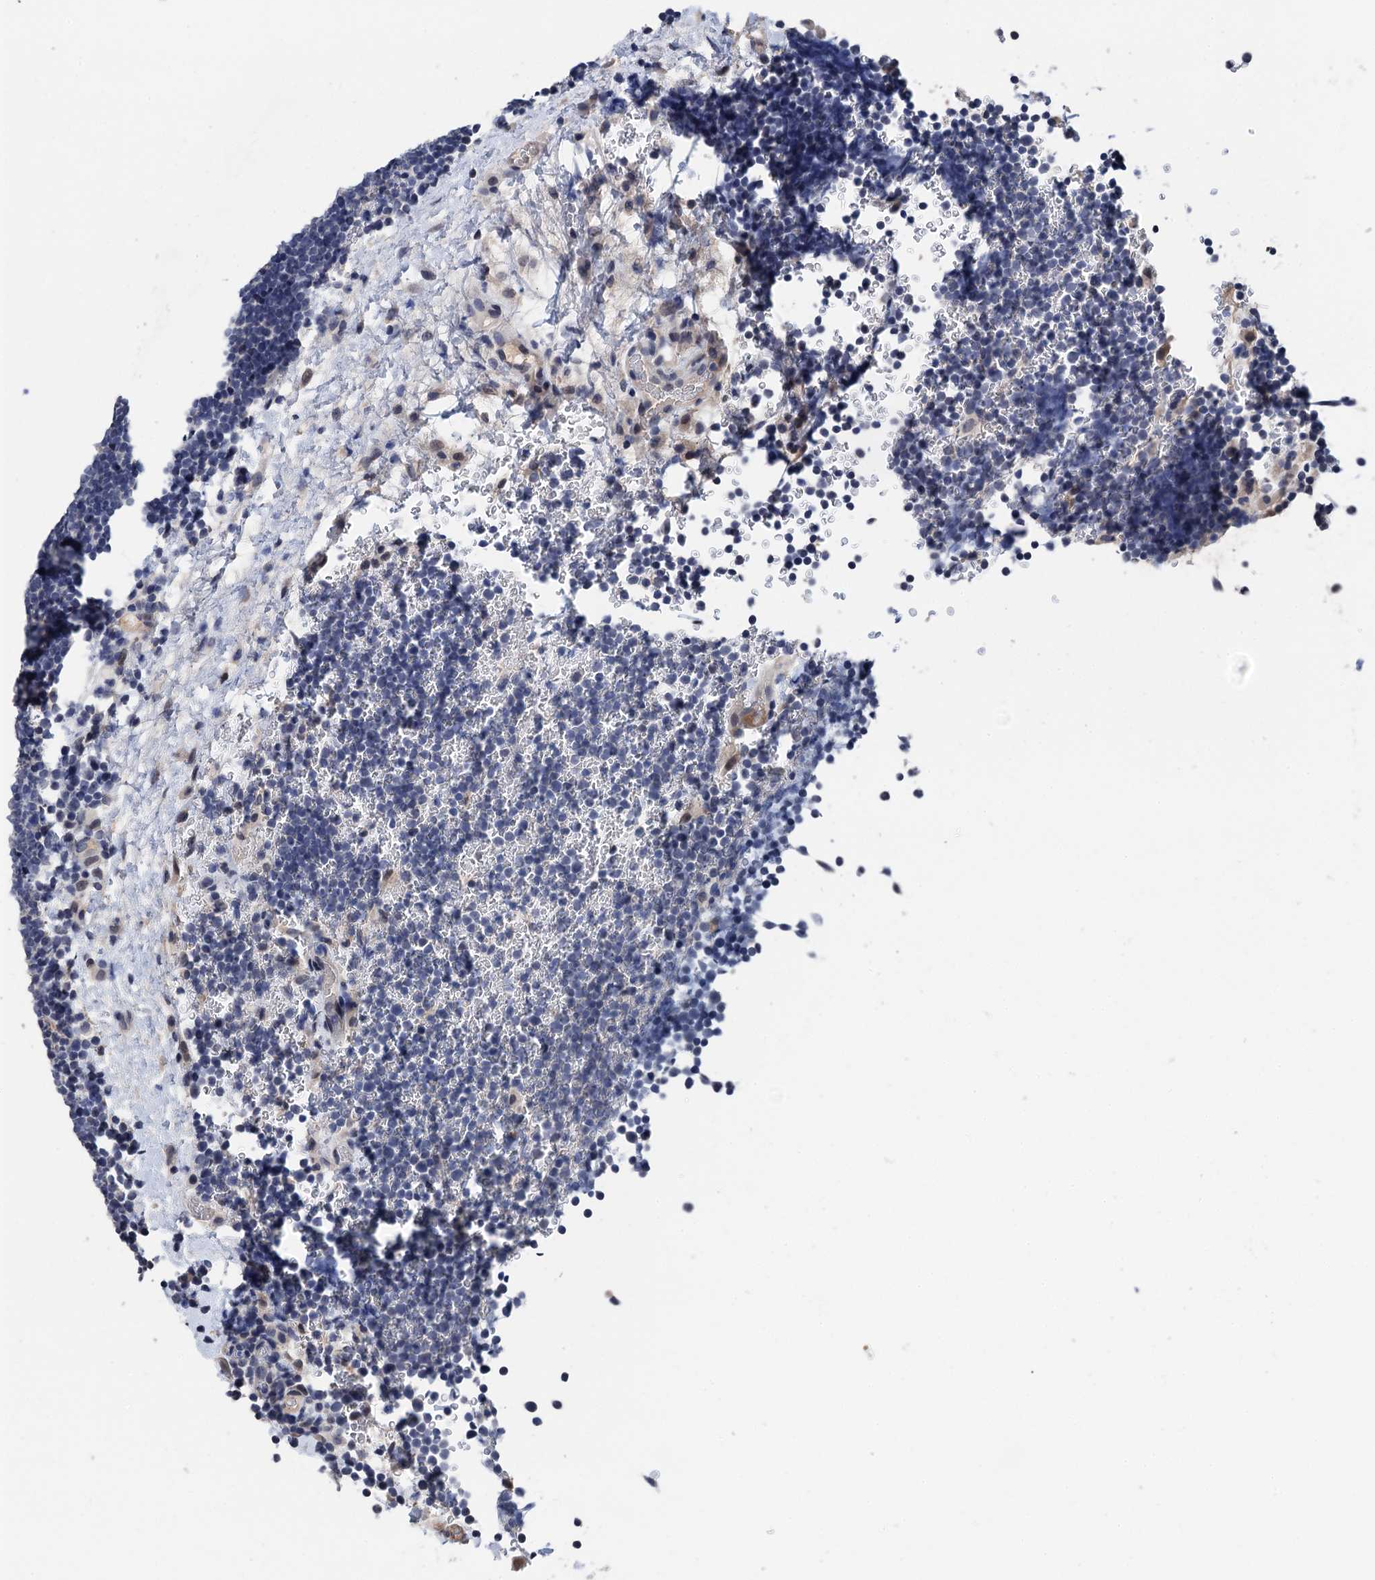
{"staining": {"intensity": "negative", "quantity": "none", "location": "none"}, "tissue": "lymphoma", "cell_type": "Tumor cells", "image_type": "cancer", "snomed": [{"axis": "morphology", "description": "Malignant lymphoma, non-Hodgkin's type, High grade"}, {"axis": "topography", "description": "Lymph node"}], "caption": "This is a photomicrograph of immunohistochemistry (IHC) staining of lymphoma, which shows no expression in tumor cells. The staining was performed using DAB (3,3'-diaminobenzidine) to visualize the protein expression in brown, while the nuclei were stained in blue with hematoxylin (Magnification: 20x).", "gene": "ART5", "patient": {"sex": "male", "age": 13}}